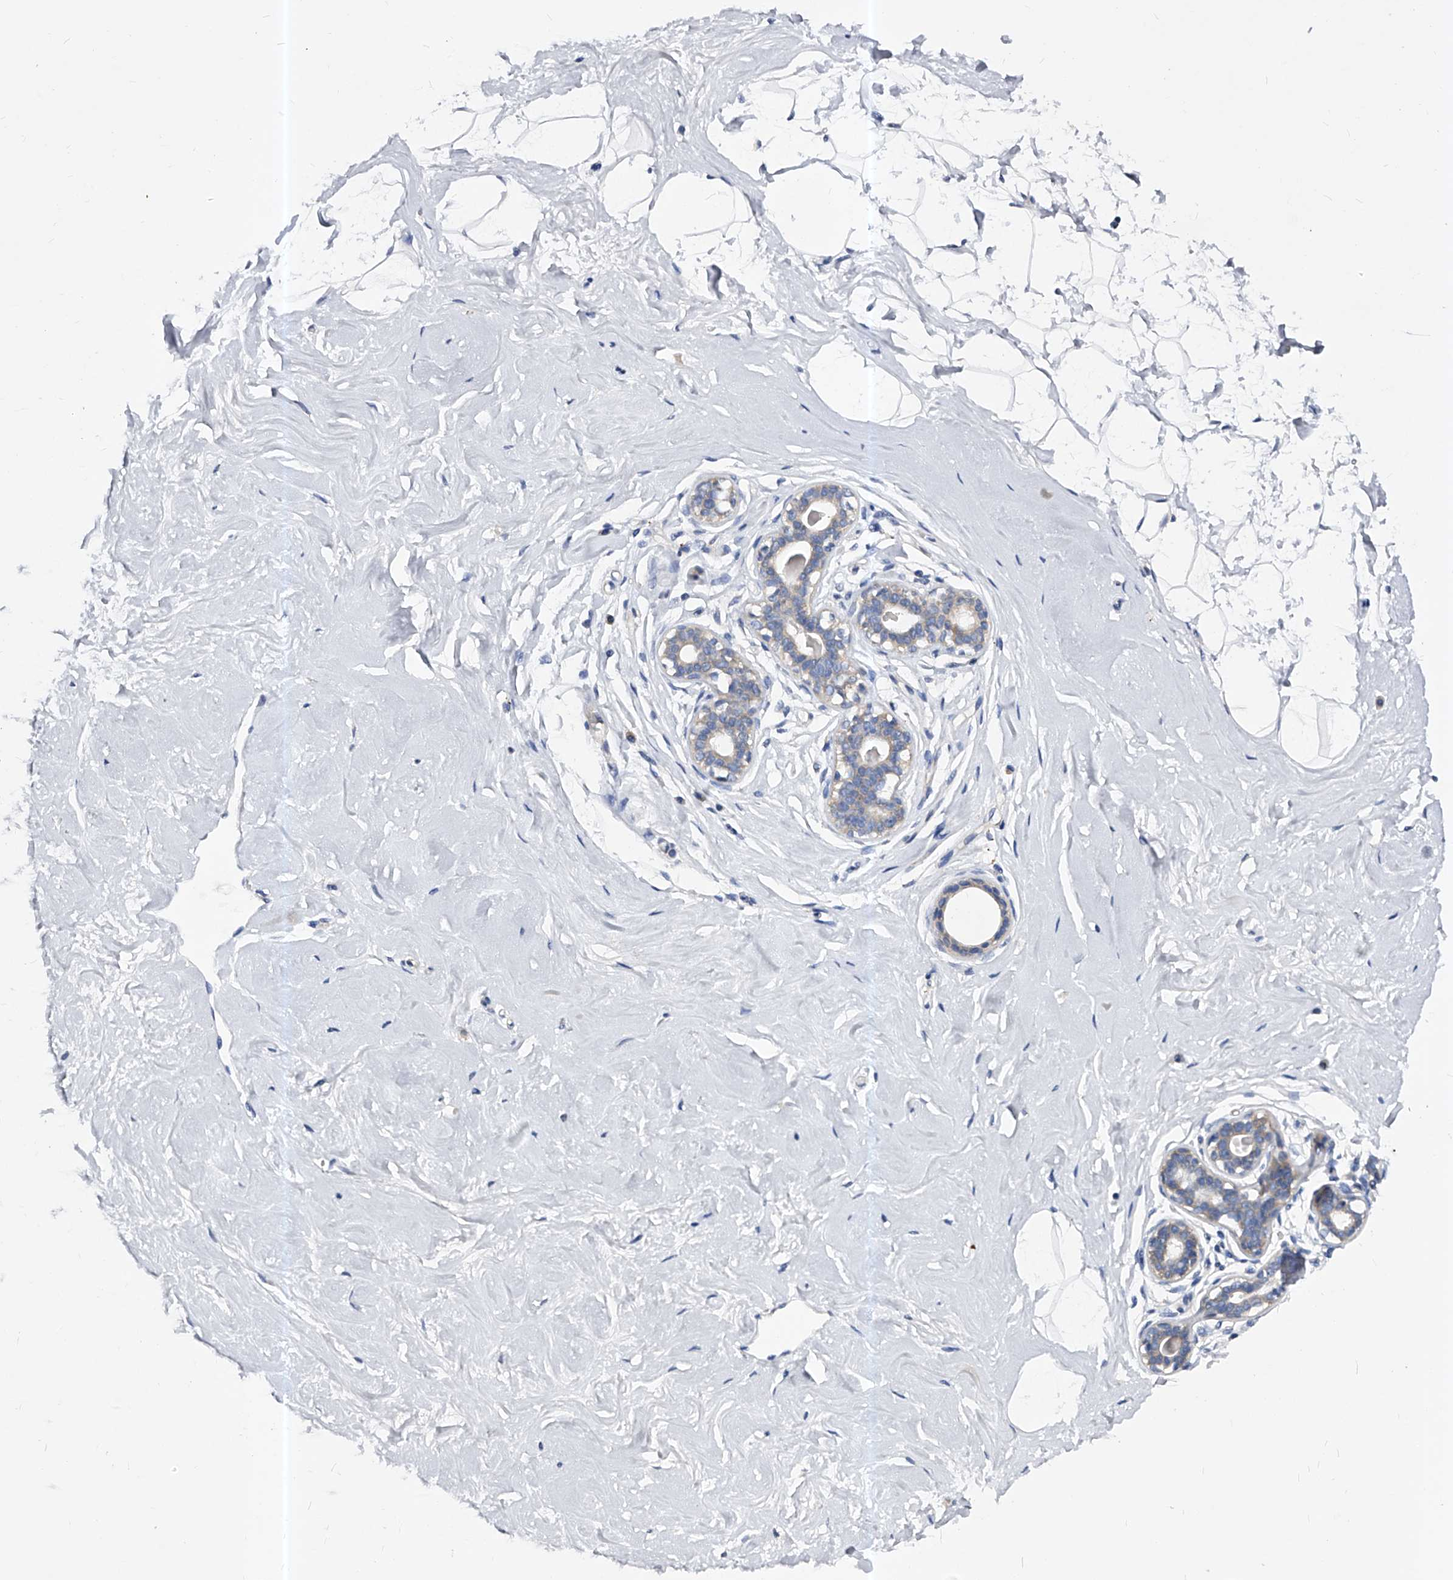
{"staining": {"intensity": "negative", "quantity": "none", "location": "none"}, "tissue": "breast", "cell_type": "Adipocytes", "image_type": "normal", "snomed": [{"axis": "morphology", "description": "Normal tissue, NOS"}, {"axis": "morphology", "description": "Adenoma, NOS"}, {"axis": "topography", "description": "Breast"}], "caption": "Human breast stained for a protein using IHC demonstrates no staining in adipocytes.", "gene": "PPP5C", "patient": {"sex": "female", "age": 23}}